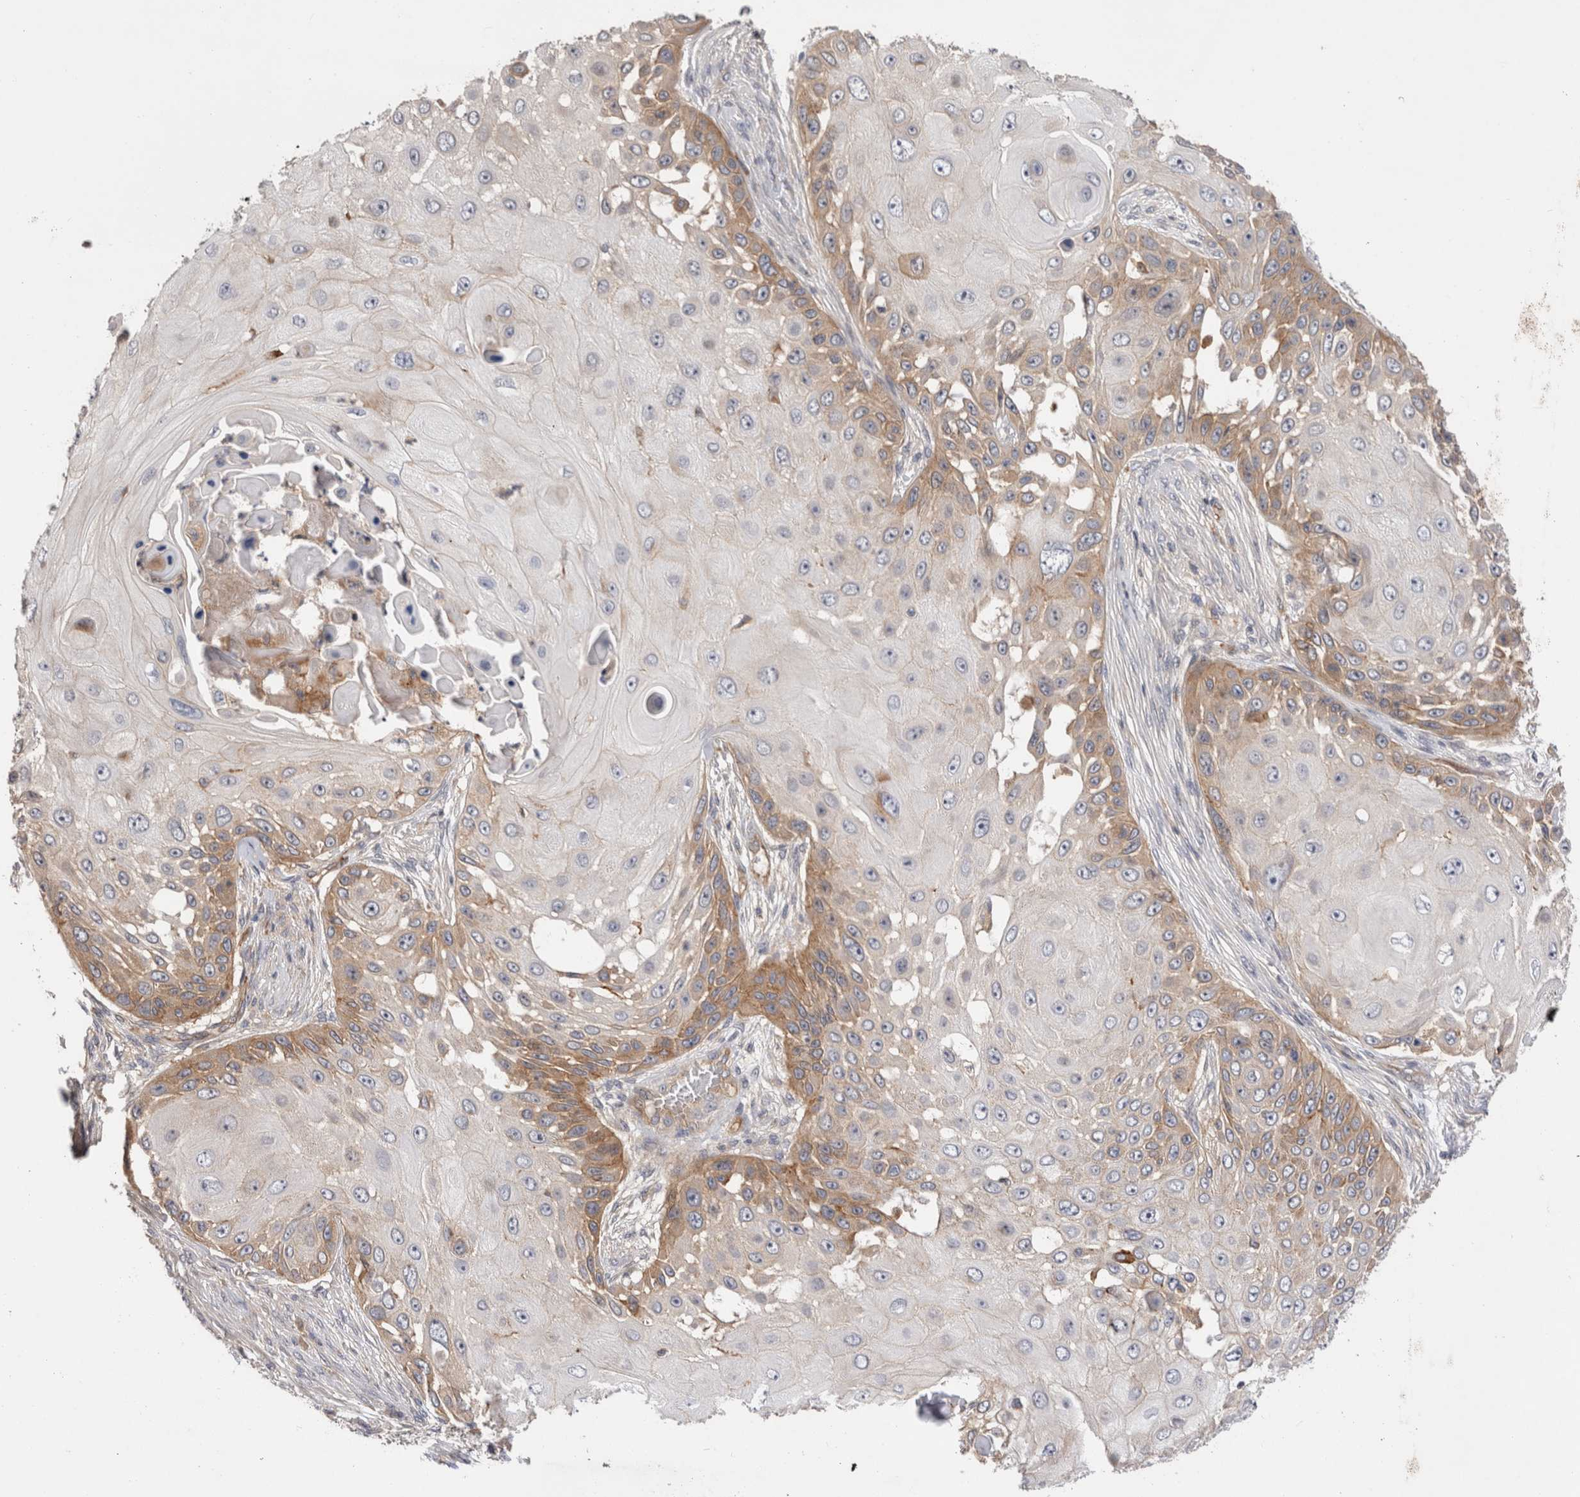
{"staining": {"intensity": "moderate", "quantity": "25%-75%", "location": "cytoplasmic/membranous"}, "tissue": "skin cancer", "cell_type": "Tumor cells", "image_type": "cancer", "snomed": [{"axis": "morphology", "description": "Squamous cell carcinoma, NOS"}, {"axis": "topography", "description": "Skin"}], "caption": "Immunohistochemical staining of skin squamous cell carcinoma exhibits medium levels of moderate cytoplasmic/membranous protein expression in about 25%-75% of tumor cells. (brown staining indicates protein expression, while blue staining denotes nuclei).", "gene": "BNIP2", "patient": {"sex": "female", "age": 44}}